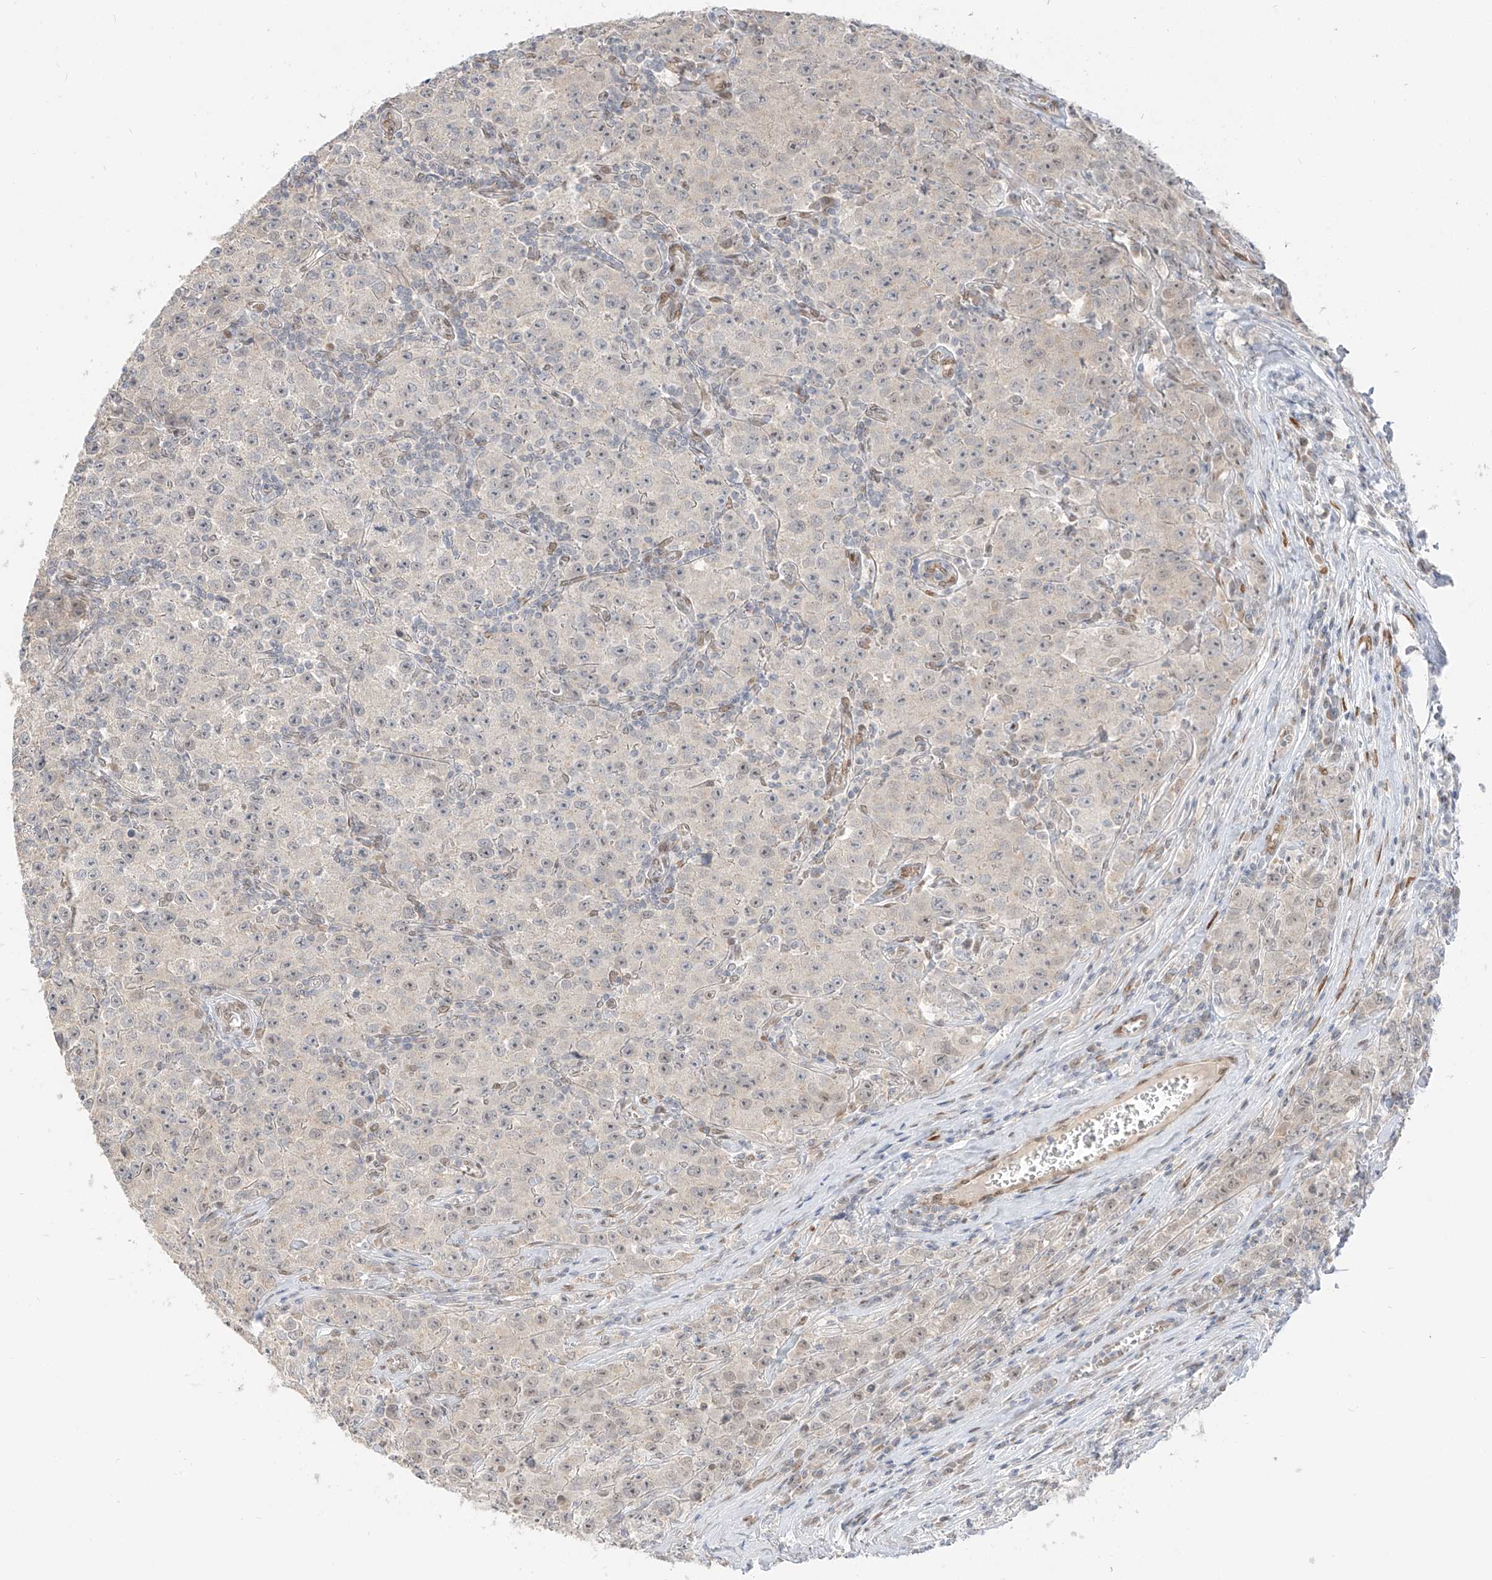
{"staining": {"intensity": "negative", "quantity": "none", "location": "none"}, "tissue": "testis cancer", "cell_type": "Tumor cells", "image_type": "cancer", "snomed": [{"axis": "morphology", "description": "Seminoma, NOS"}, {"axis": "morphology", "description": "Carcinoma, Embryonal, NOS"}, {"axis": "topography", "description": "Testis"}], "caption": "The image exhibits no staining of tumor cells in testis cancer (embryonal carcinoma). (Brightfield microscopy of DAB (3,3'-diaminobenzidine) immunohistochemistry (IHC) at high magnification).", "gene": "ZNF774", "patient": {"sex": "male", "age": 43}}